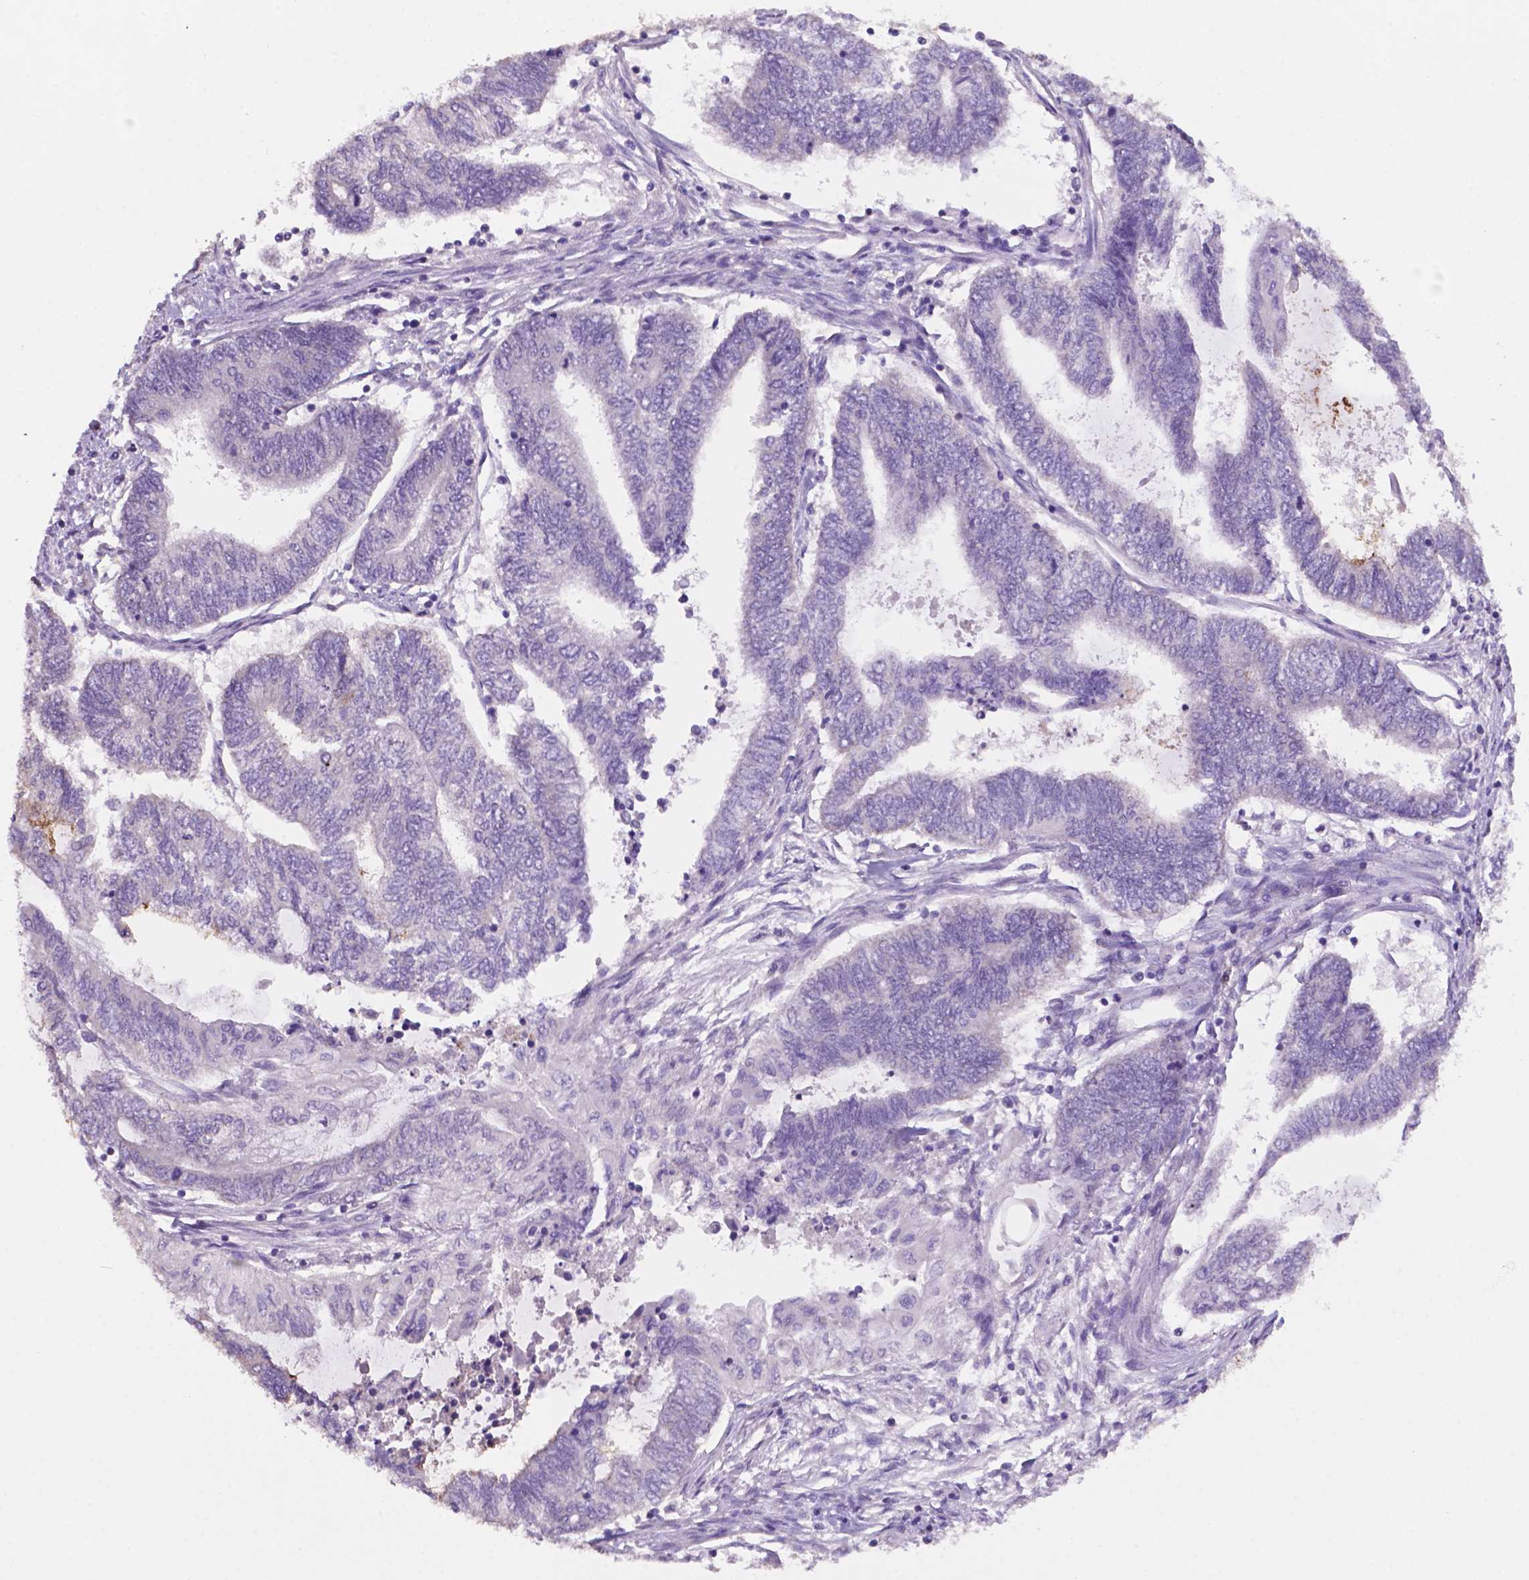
{"staining": {"intensity": "negative", "quantity": "none", "location": "none"}, "tissue": "endometrial cancer", "cell_type": "Tumor cells", "image_type": "cancer", "snomed": [{"axis": "morphology", "description": "Adenocarcinoma, NOS"}, {"axis": "topography", "description": "Uterus"}, {"axis": "topography", "description": "Endometrium"}], "caption": "An IHC photomicrograph of endometrial cancer is shown. There is no staining in tumor cells of endometrial cancer. (DAB (3,3'-diaminobenzidine) IHC, high magnification).", "gene": "PRPS2", "patient": {"sex": "female", "age": 70}}